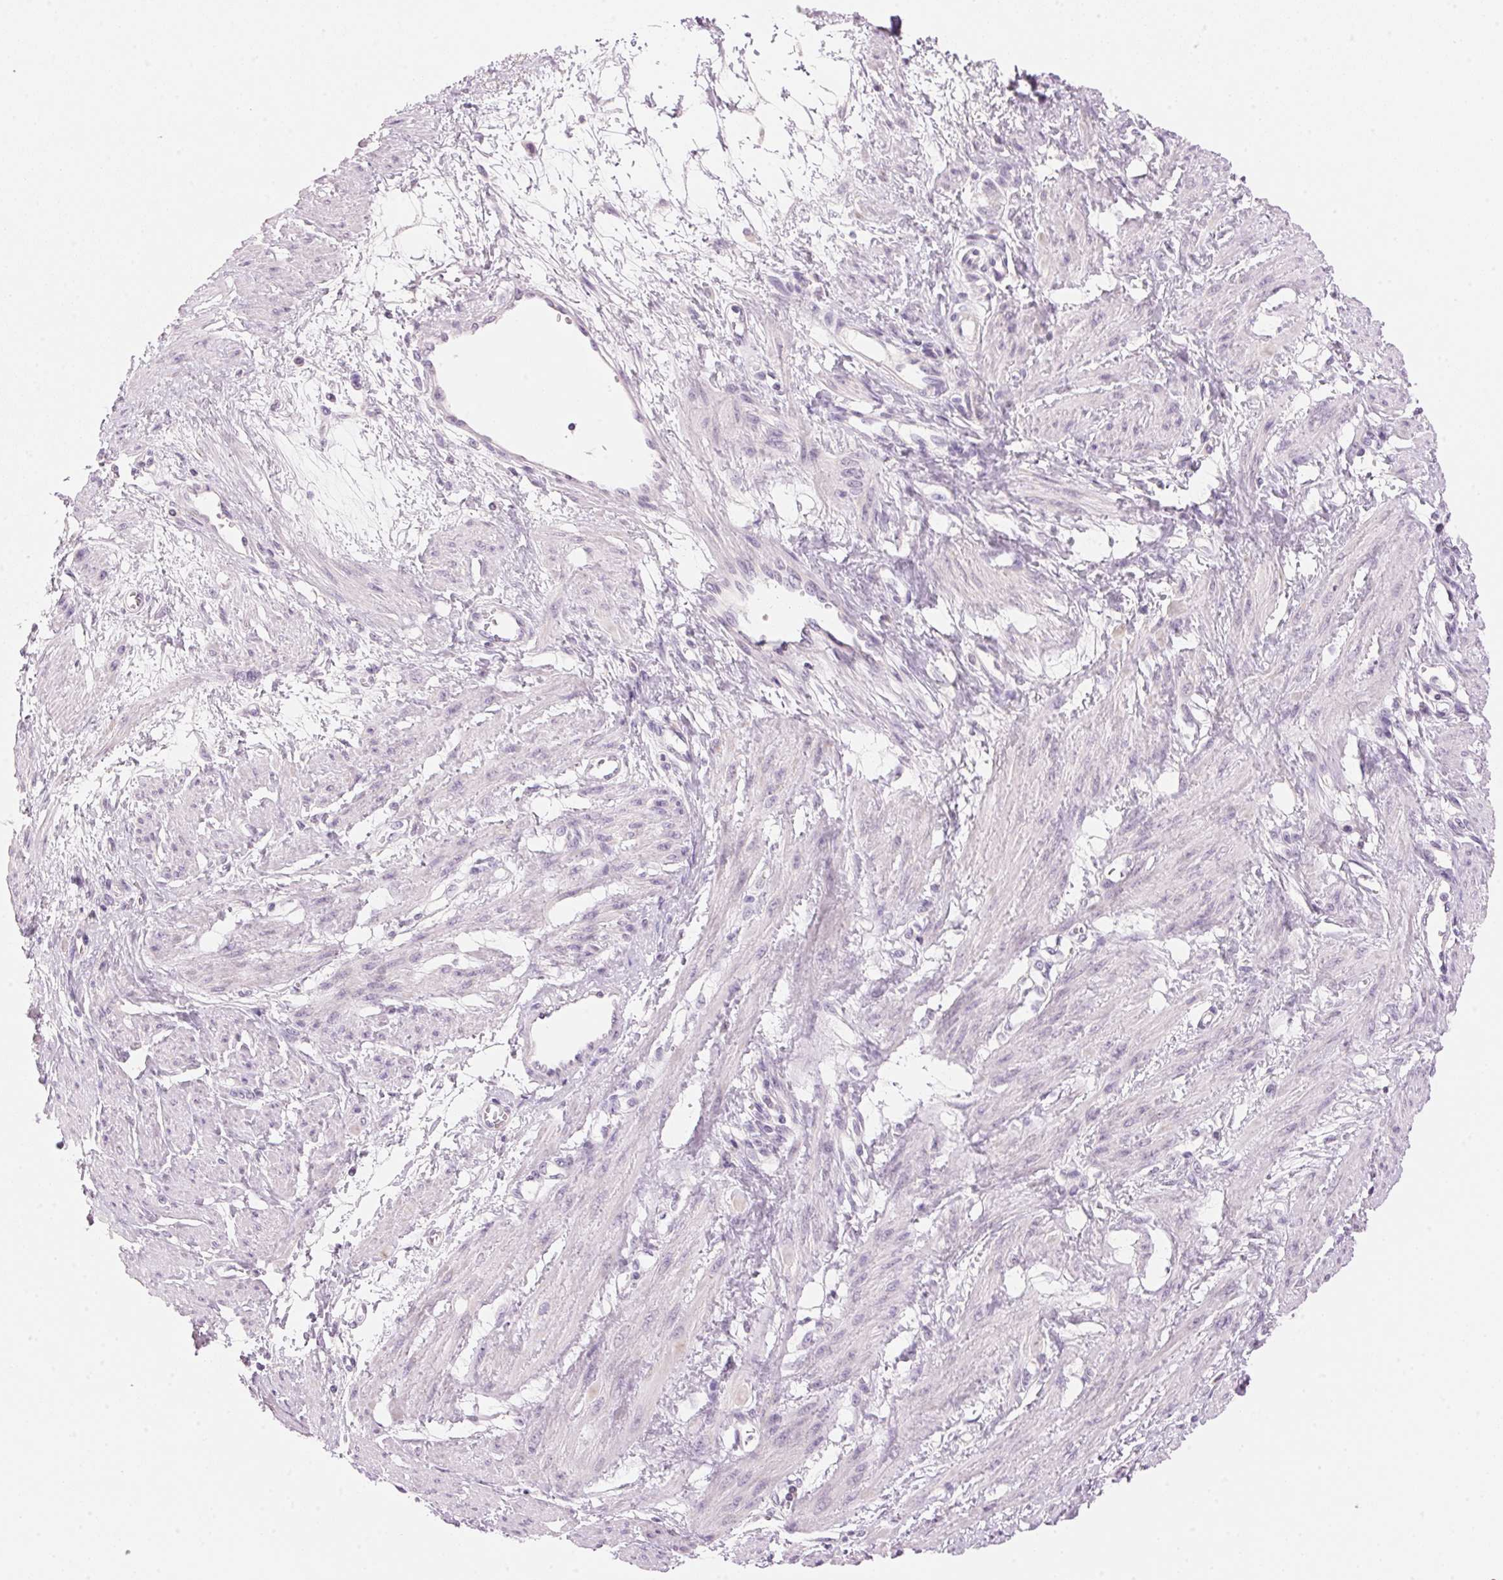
{"staining": {"intensity": "negative", "quantity": "none", "location": "none"}, "tissue": "smooth muscle", "cell_type": "Smooth muscle cells", "image_type": "normal", "snomed": [{"axis": "morphology", "description": "Normal tissue, NOS"}, {"axis": "topography", "description": "Smooth muscle"}, {"axis": "topography", "description": "Uterus"}], "caption": "Protein analysis of unremarkable smooth muscle demonstrates no significant staining in smooth muscle cells.", "gene": "CYP11B1", "patient": {"sex": "female", "age": 39}}